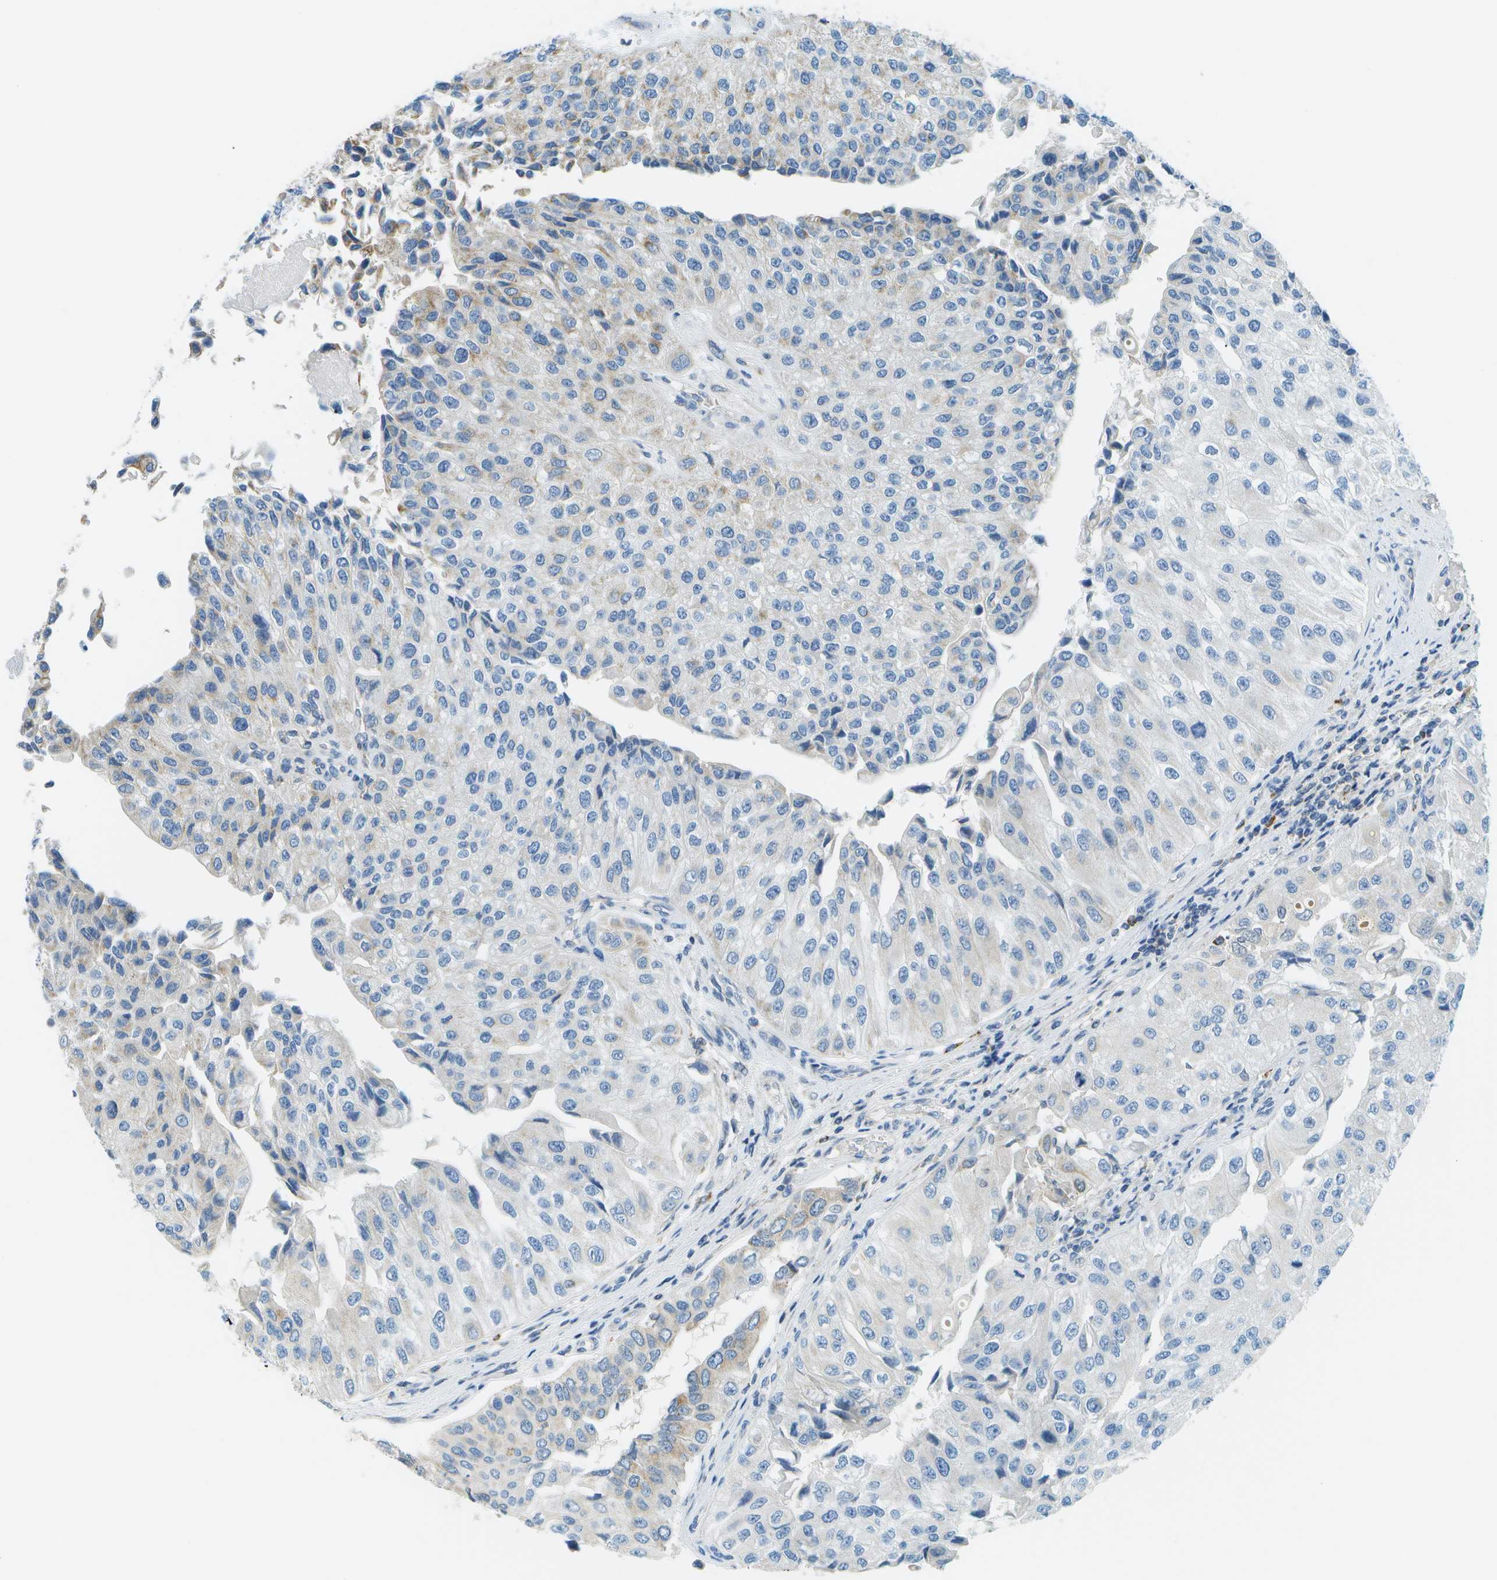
{"staining": {"intensity": "weak", "quantity": "<25%", "location": "cytoplasmic/membranous"}, "tissue": "urothelial cancer", "cell_type": "Tumor cells", "image_type": "cancer", "snomed": [{"axis": "morphology", "description": "Urothelial carcinoma, High grade"}, {"axis": "topography", "description": "Kidney"}, {"axis": "topography", "description": "Urinary bladder"}], "caption": "The histopathology image displays no significant staining in tumor cells of high-grade urothelial carcinoma. (DAB (3,3'-diaminobenzidine) immunohistochemistry (IHC), high magnification).", "gene": "PTGIS", "patient": {"sex": "male", "age": 77}}